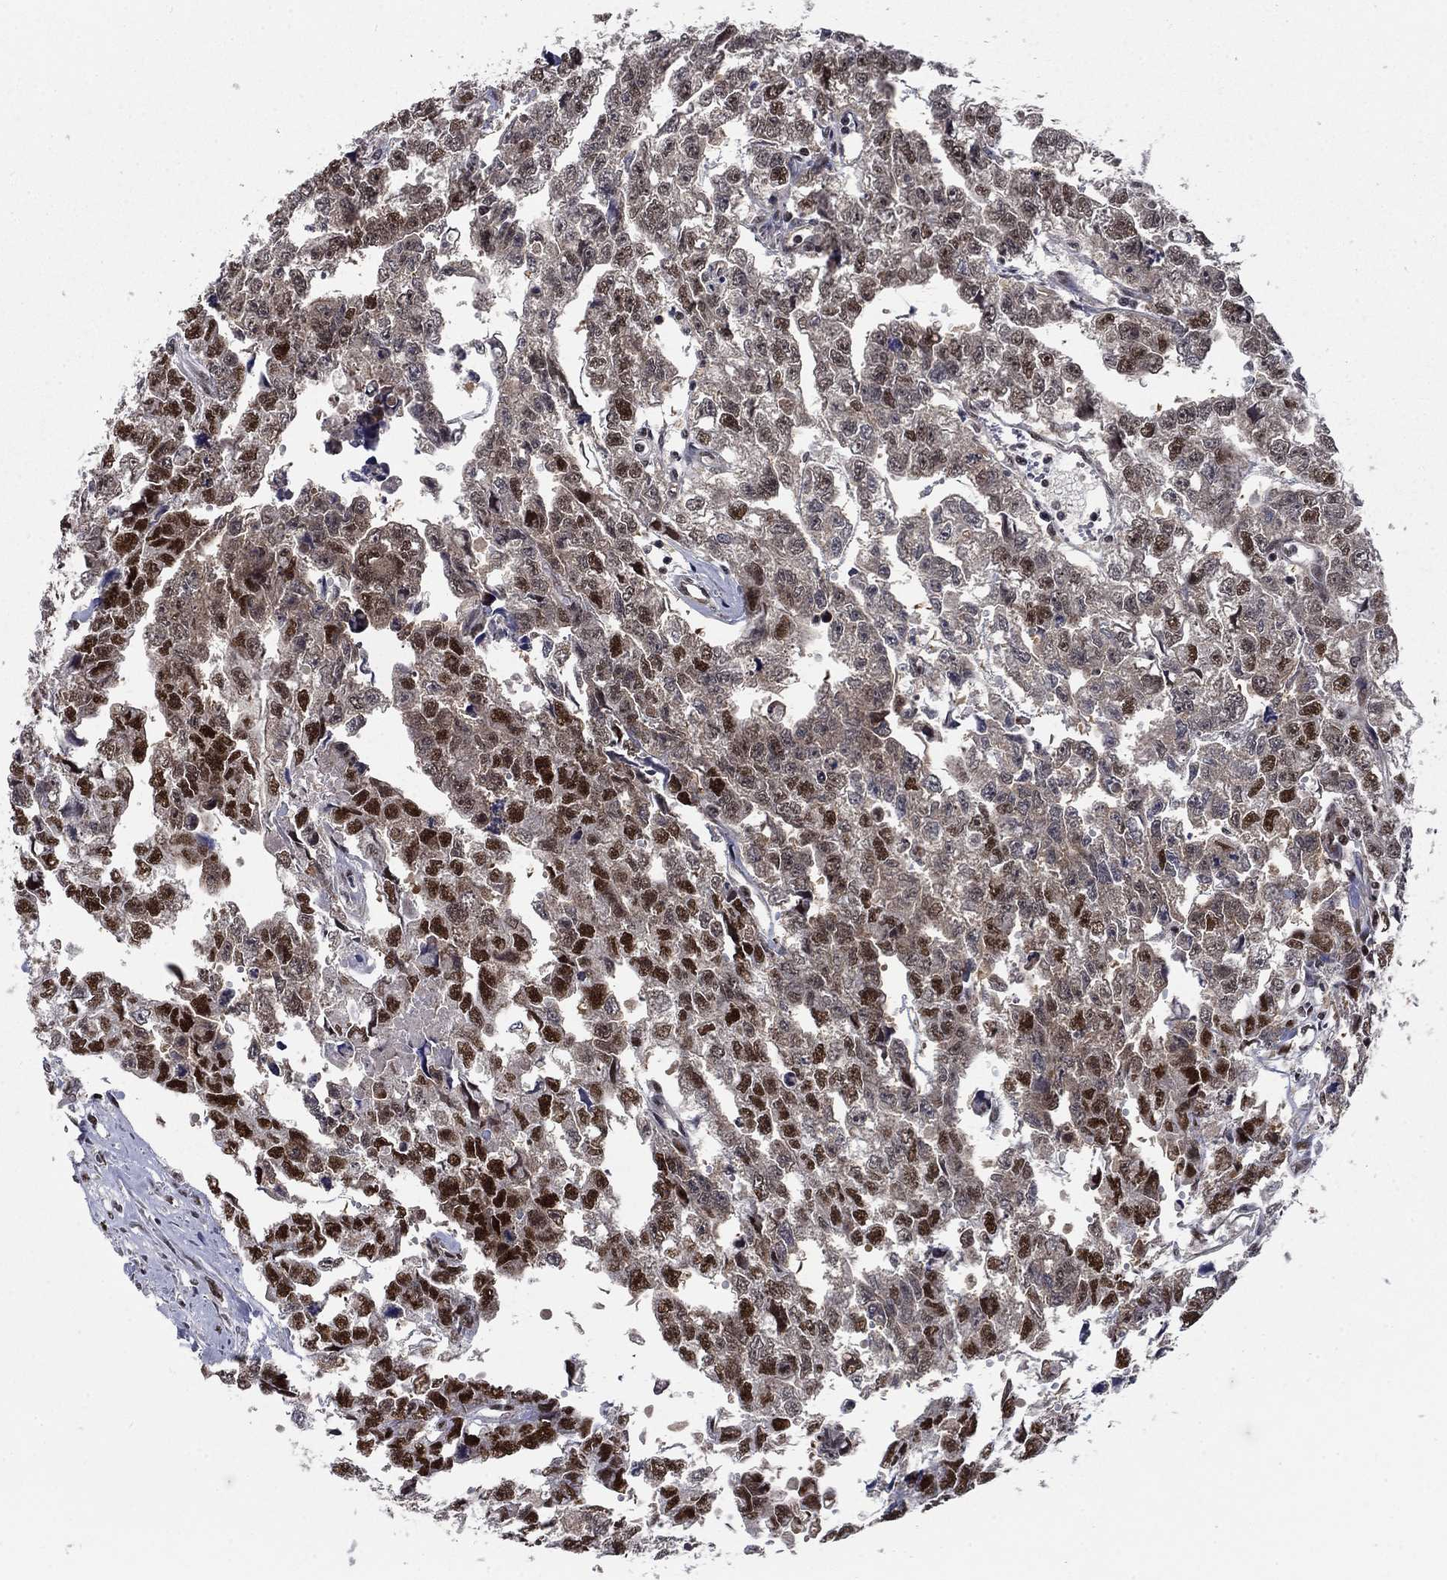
{"staining": {"intensity": "strong", "quantity": "25%-75%", "location": "nuclear"}, "tissue": "testis cancer", "cell_type": "Tumor cells", "image_type": "cancer", "snomed": [{"axis": "morphology", "description": "Carcinoma, Embryonal, NOS"}, {"axis": "morphology", "description": "Teratoma, malignant, NOS"}, {"axis": "topography", "description": "Testis"}], "caption": "Immunohistochemistry micrograph of human testis cancer (malignant teratoma) stained for a protein (brown), which shows high levels of strong nuclear staining in about 25%-75% of tumor cells.", "gene": "RPRD1B", "patient": {"sex": "male", "age": 44}}